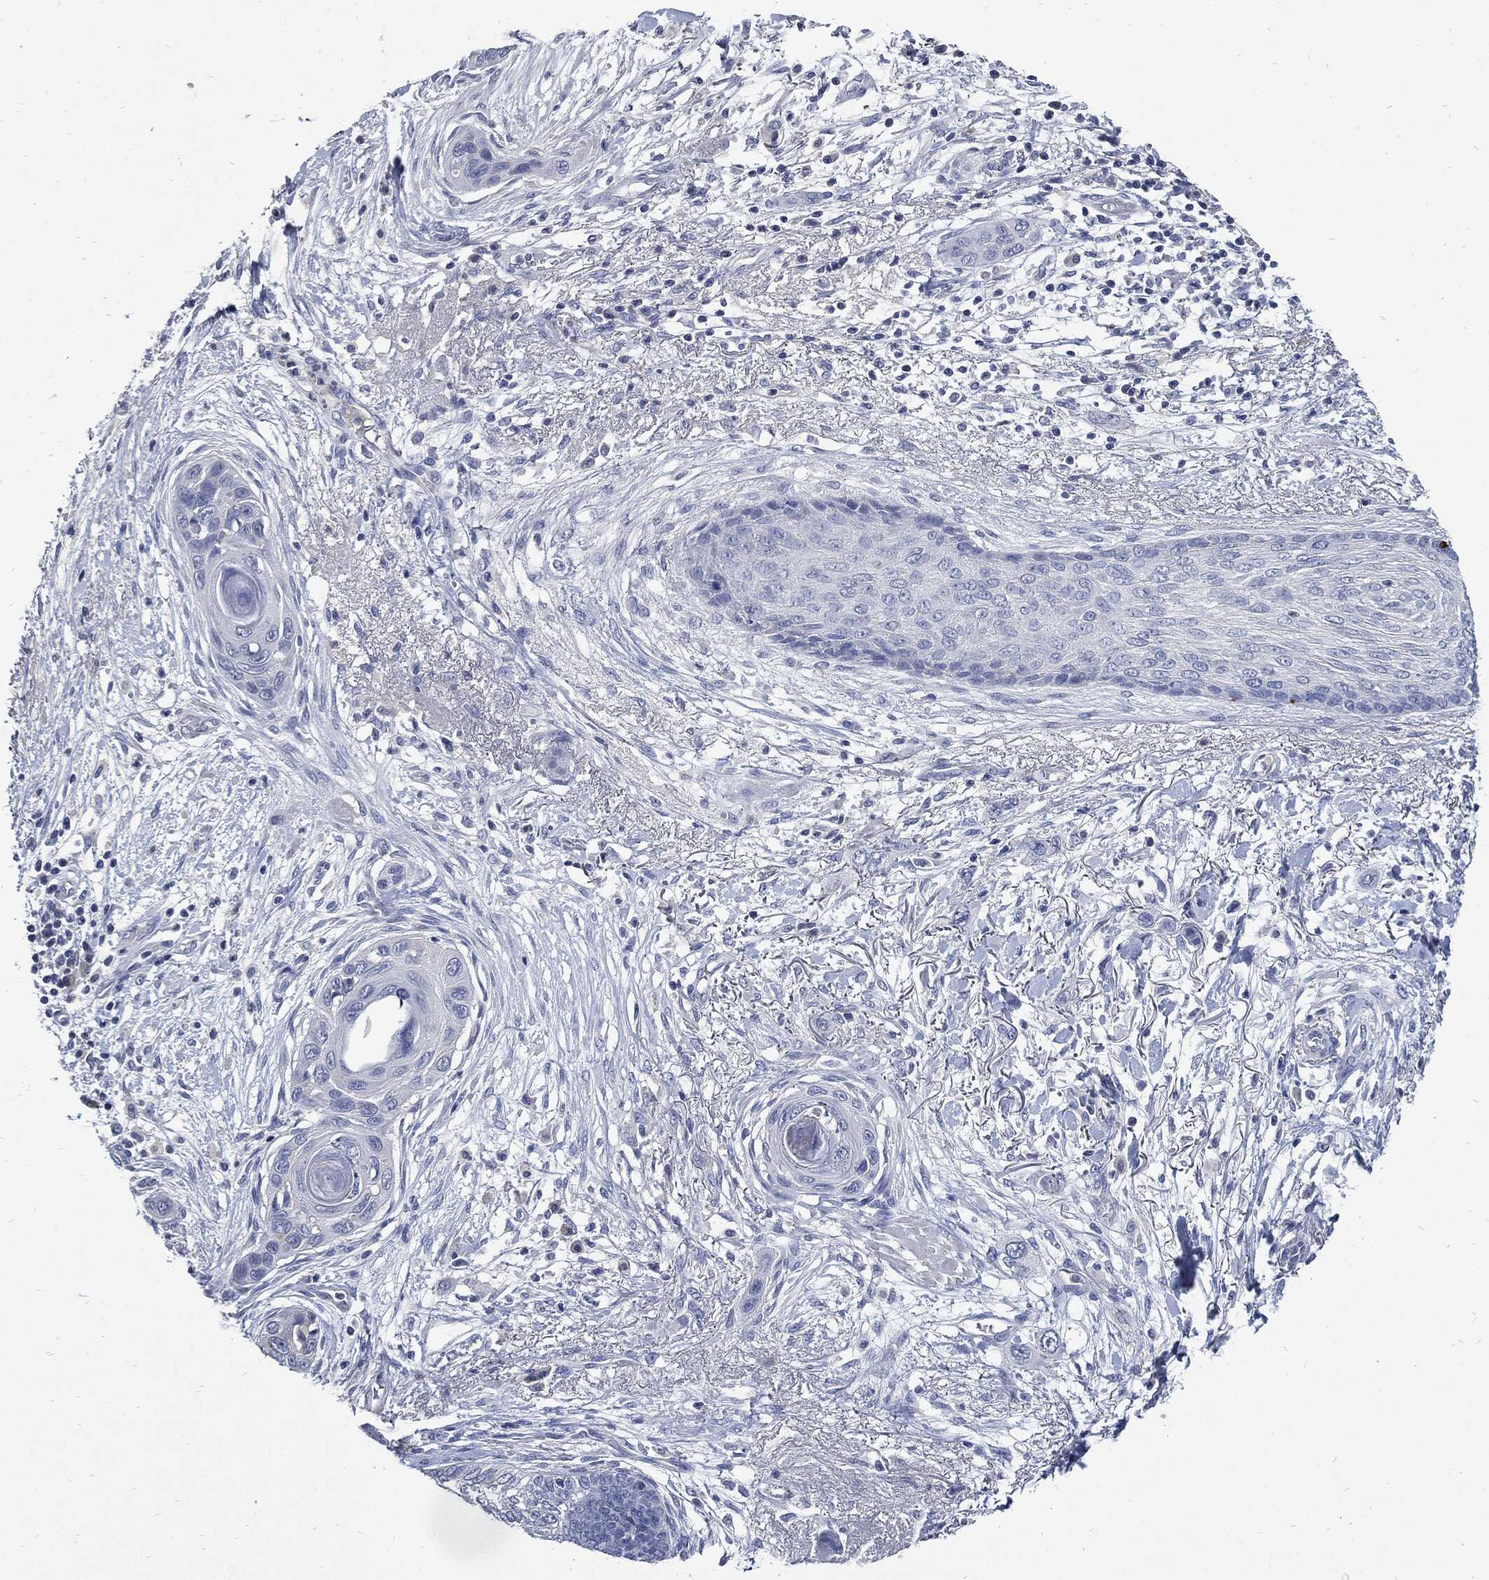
{"staining": {"intensity": "negative", "quantity": "none", "location": "none"}, "tissue": "skin cancer", "cell_type": "Tumor cells", "image_type": "cancer", "snomed": [{"axis": "morphology", "description": "Squamous cell carcinoma, NOS"}, {"axis": "topography", "description": "Skin"}], "caption": "Immunohistochemistry (IHC) of human skin cancer shows no staining in tumor cells.", "gene": "CPE", "patient": {"sex": "male", "age": 79}}